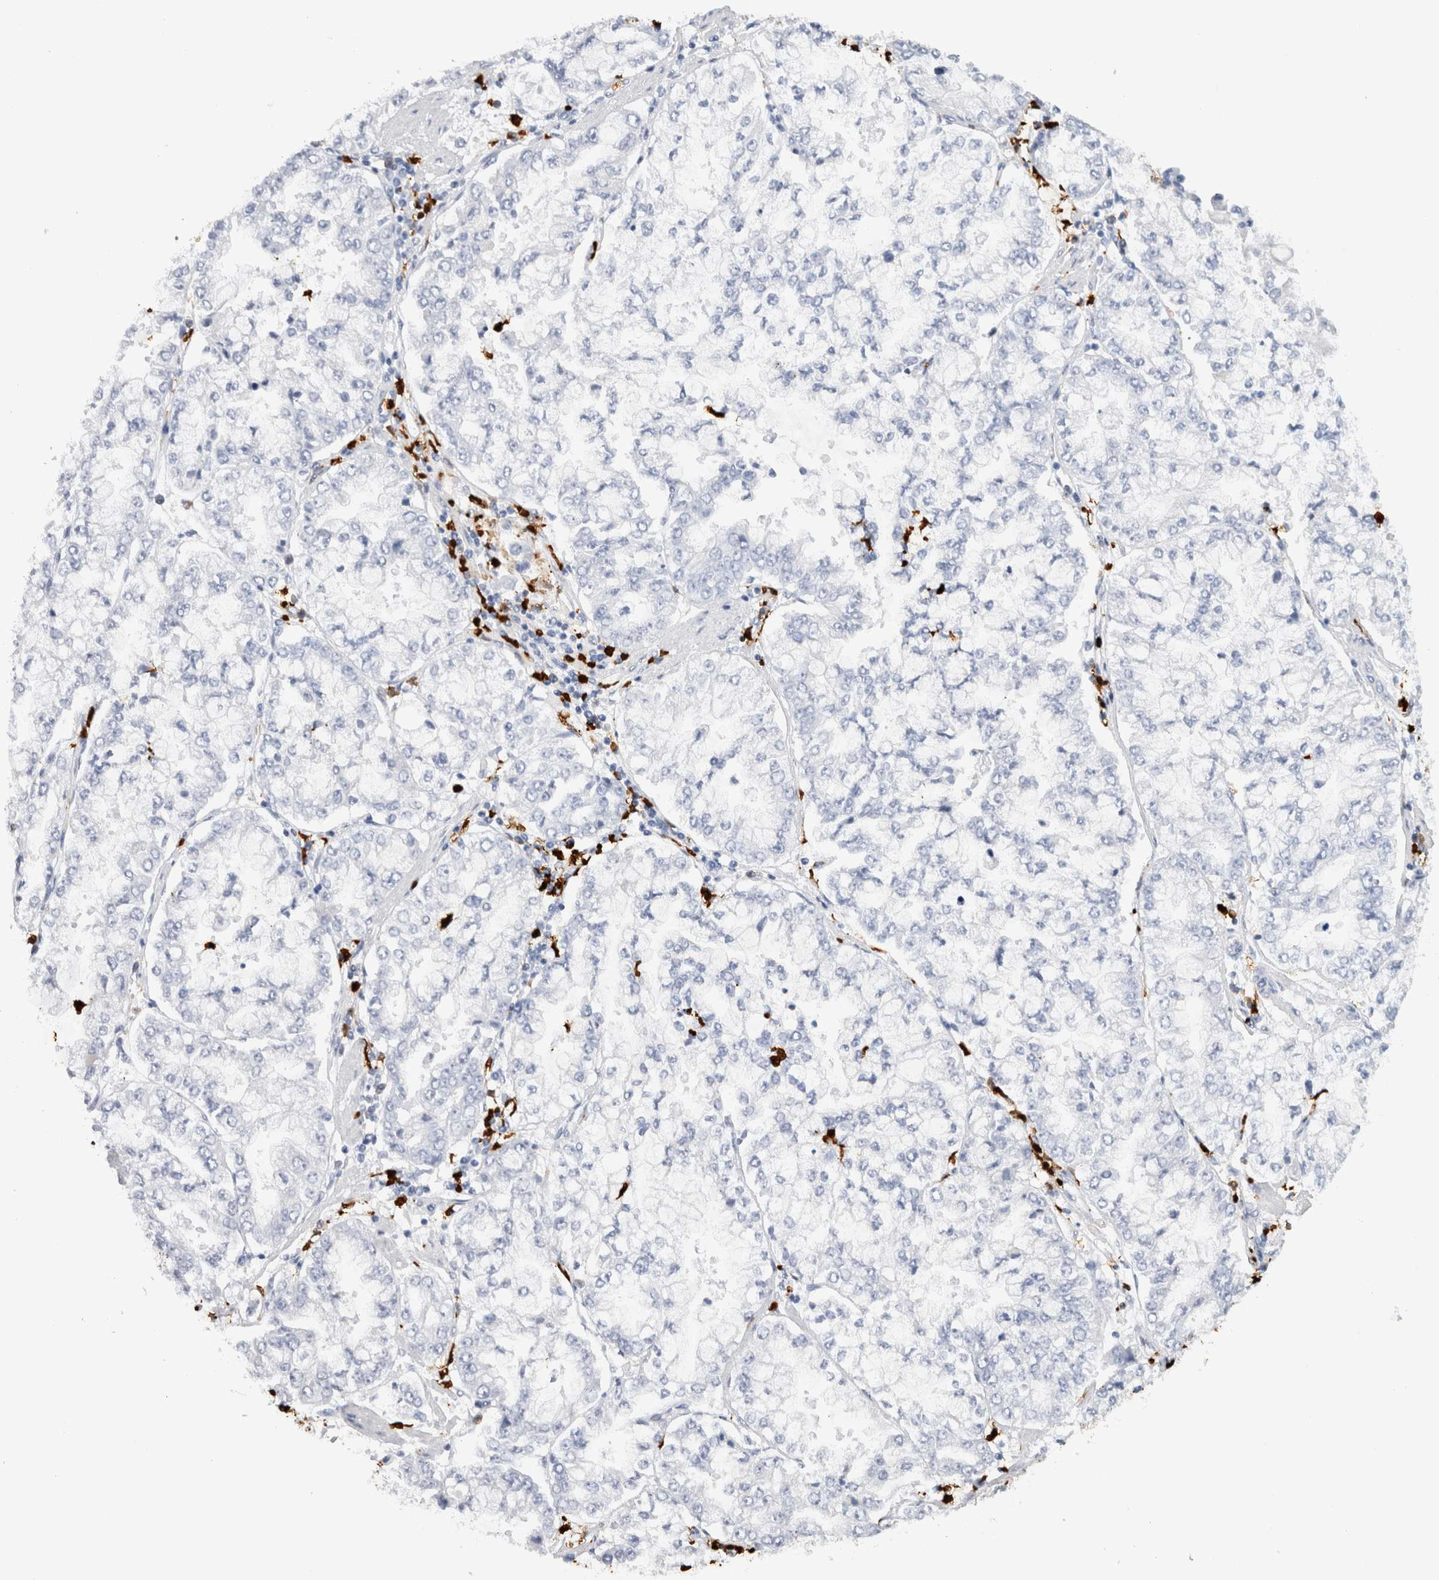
{"staining": {"intensity": "negative", "quantity": "none", "location": "none"}, "tissue": "stomach cancer", "cell_type": "Tumor cells", "image_type": "cancer", "snomed": [{"axis": "morphology", "description": "Adenocarcinoma, NOS"}, {"axis": "topography", "description": "Stomach"}], "caption": "Protein analysis of stomach cancer exhibits no significant staining in tumor cells. (Immunohistochemistry (ihc), brightfield microscopy, high magnification).", "gene": "S100A8", "patient": {"sex": "male", "age": 76}}